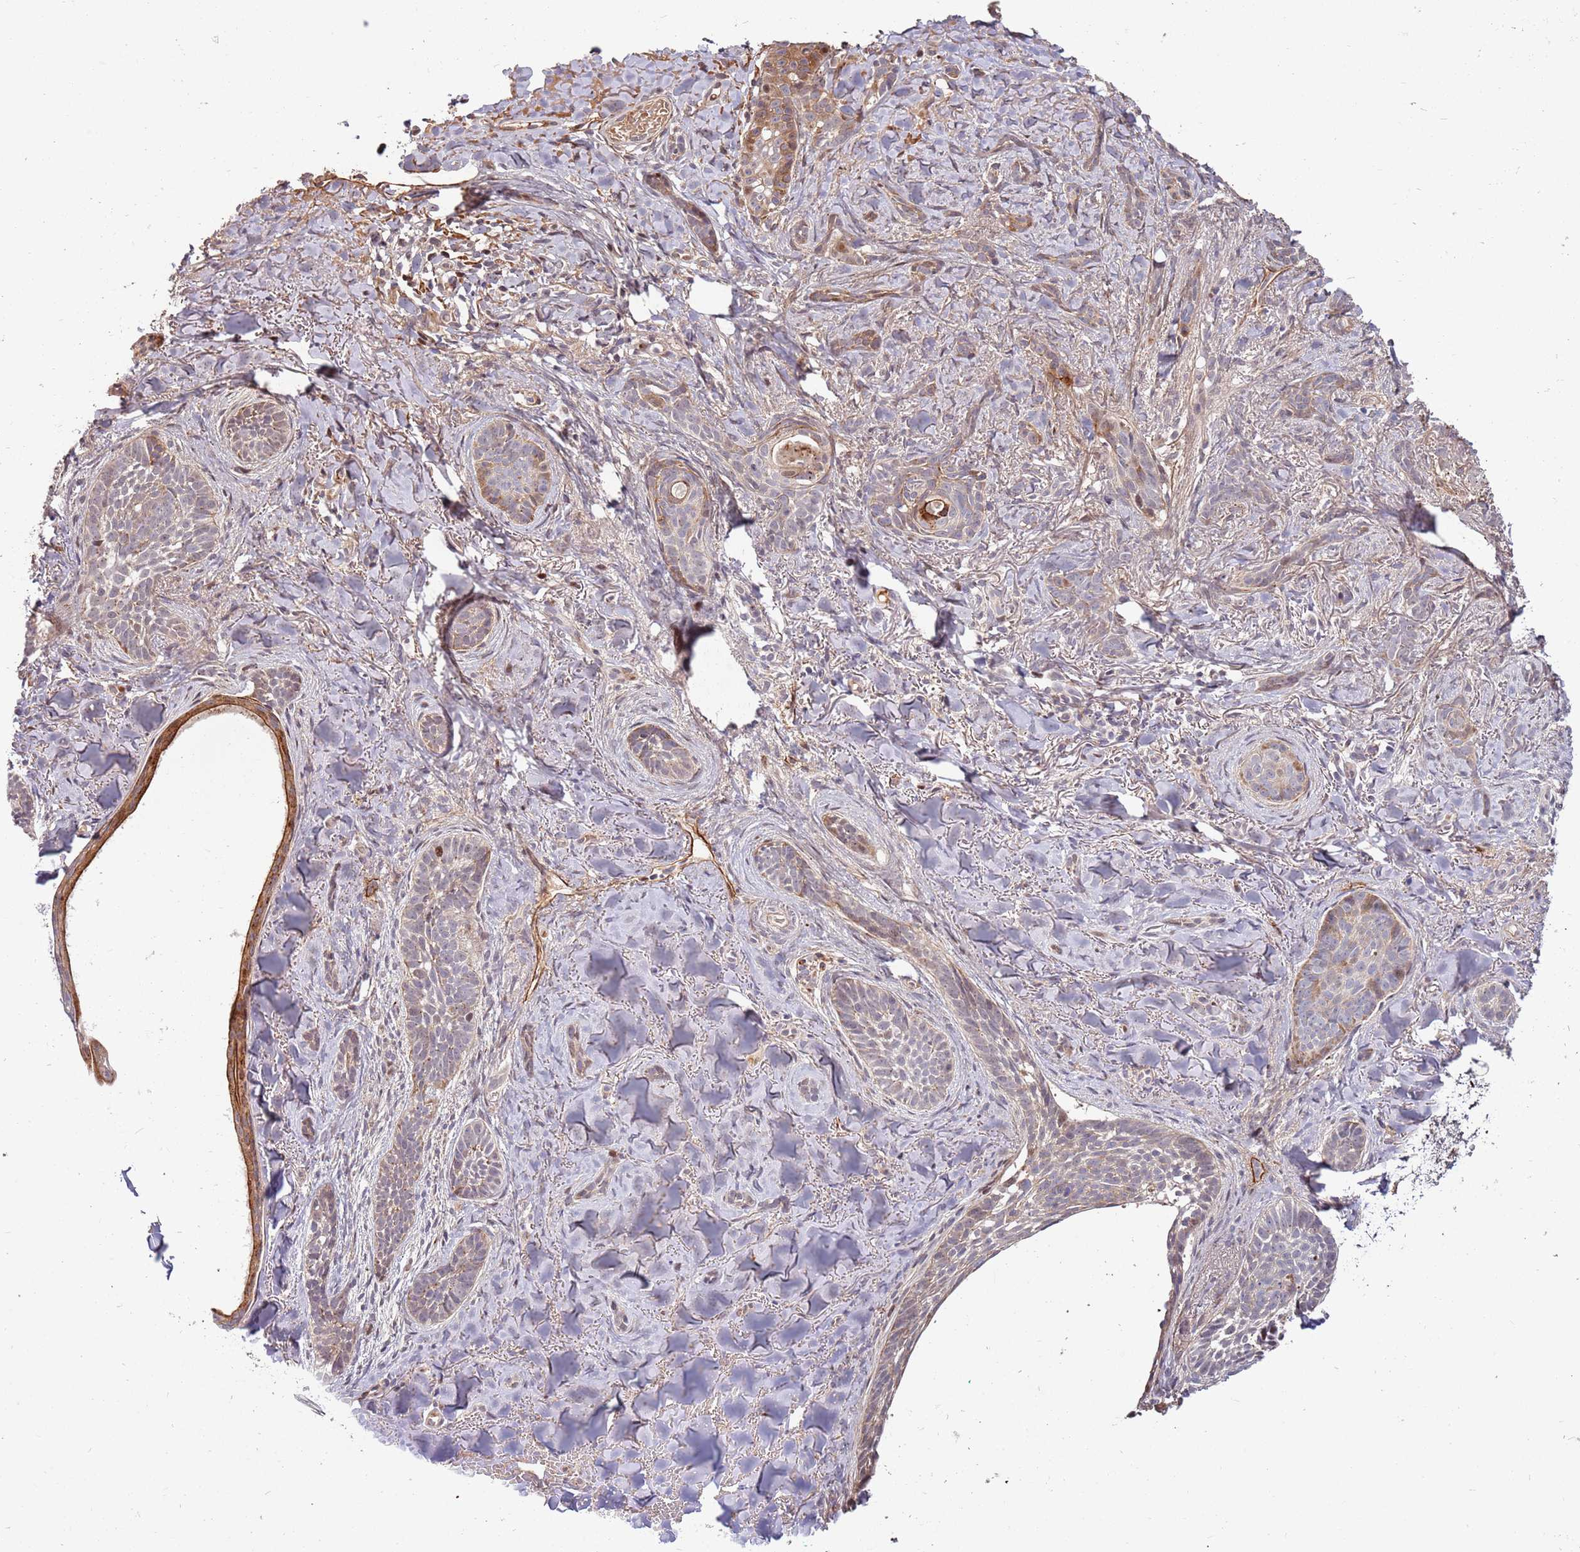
{"staining": {"intensity": "weak", "quantity": "25%-75%", "location": "cytoplasmic/membranous"}, "tissue": "skin cancer", "cell_type": "Tumor cells", "image_type": "cancer", "snomed": [{"axis": "morphology", "description": "Basal cell carcinoma"}, {"axis": "topography", "description": "Skin"}], "caption": "IHC histopathology image of neoplastic tissue: human skin basal cell carcinoma stained using IHC shows low levels of weak protein expression localized specifically in the cytoplasmic/membranous of tumor cells, appearing as a cytoplasmic/membranous brown color.", "gene": "RHBDL1", "patient": {"sex": "female", "age": 55}}